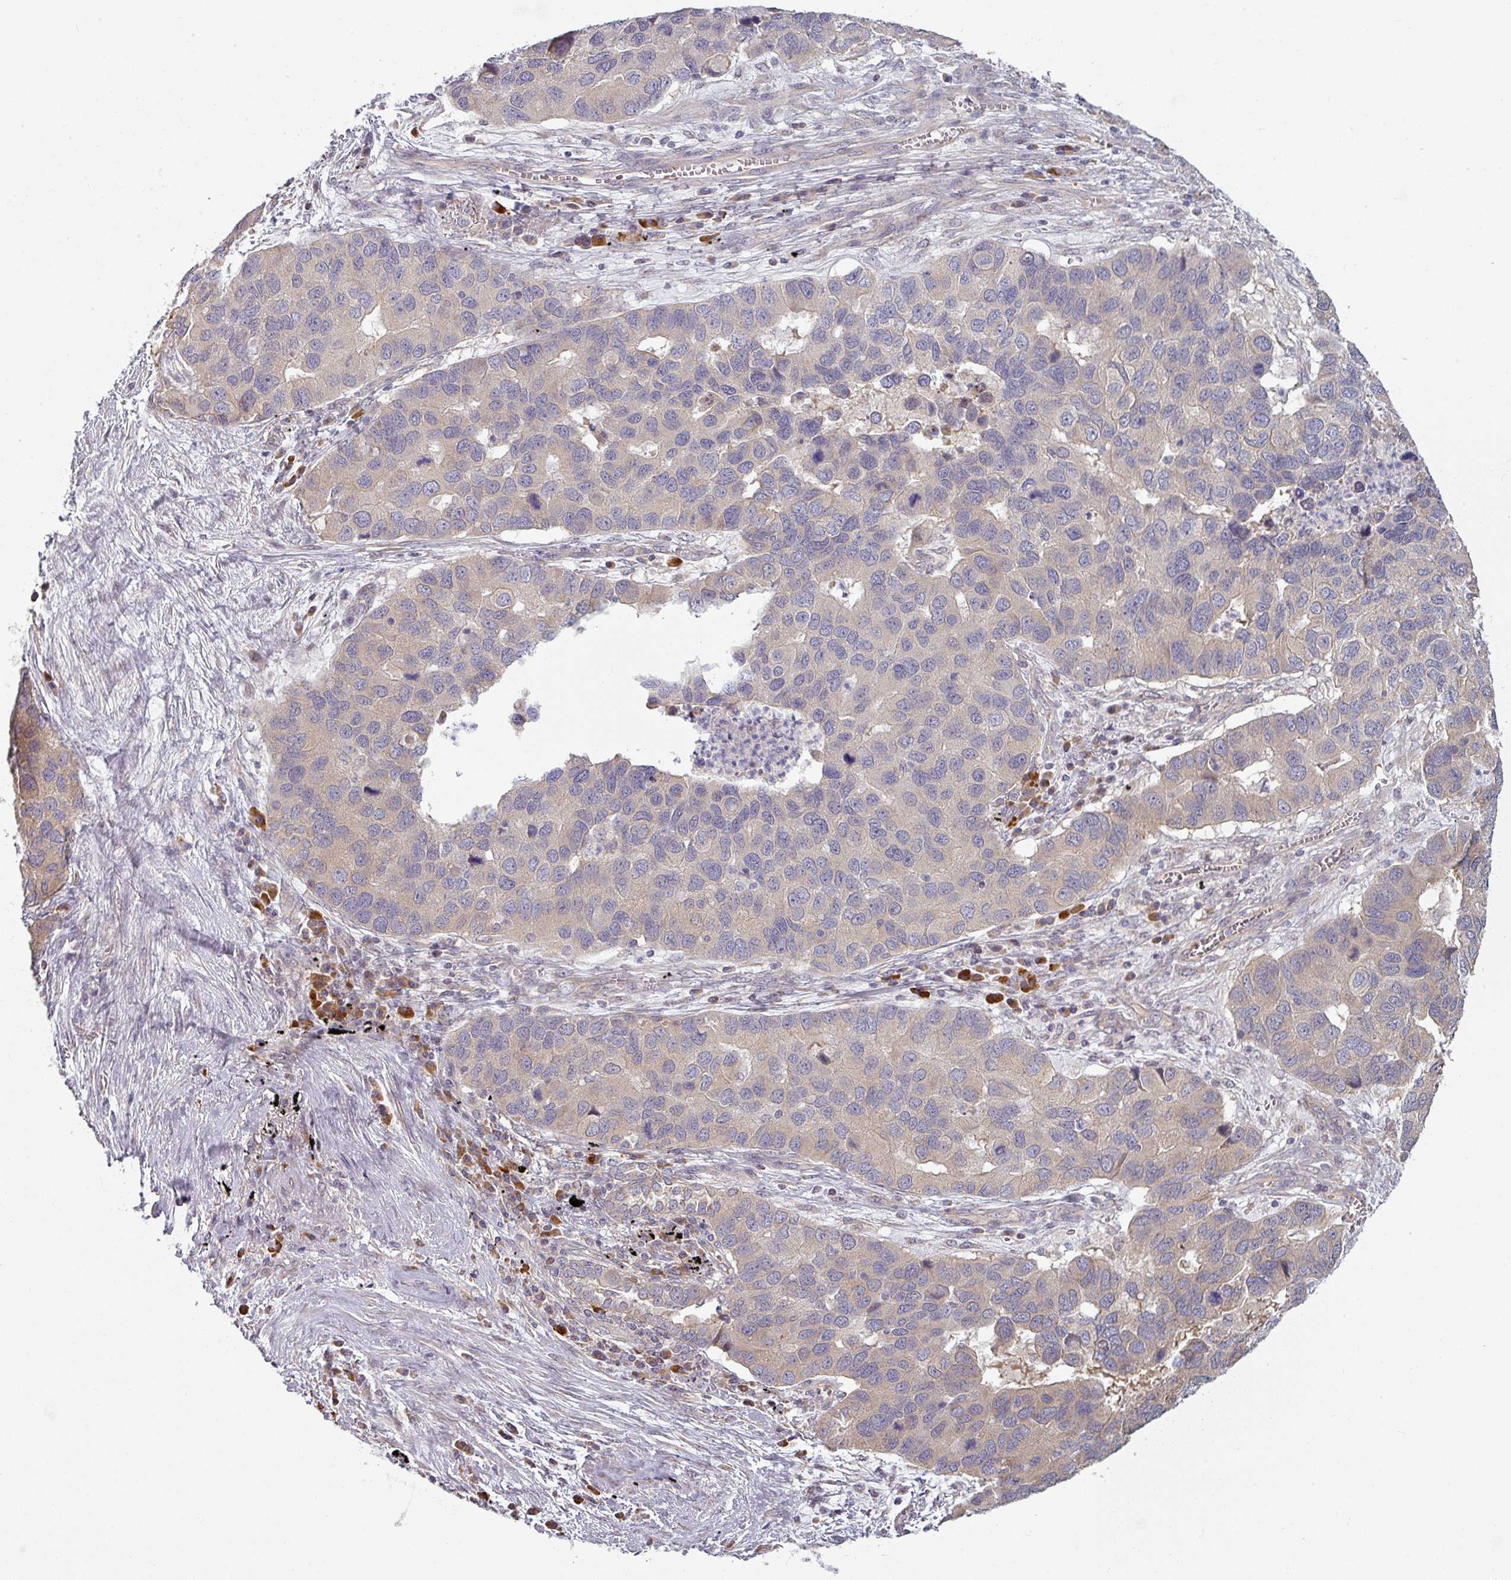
{"staining": {"intensity": "negative", "quantity": "none", "location": "none"}, "tissue": "lung cancer", "cell_type": "Tumor cells", "image_type": "cancer", "snomed": [{"axis": "morphology", "description": "Aneuploidy"}, {"axis": "morphology", "description": "Adenocarcinoma, NOS"}, {"axis": "topography", "description": "Lymph node"}, {"axis": "topography", "description": "Lung"}], "caption": "A micrograph of lung cancer (adenocarcinoma) stained for a protein demonstrates no brown staining in tumor cells.", "gene": "PLEKHJ1", "patient": {"sex": "female", "age": 74}}